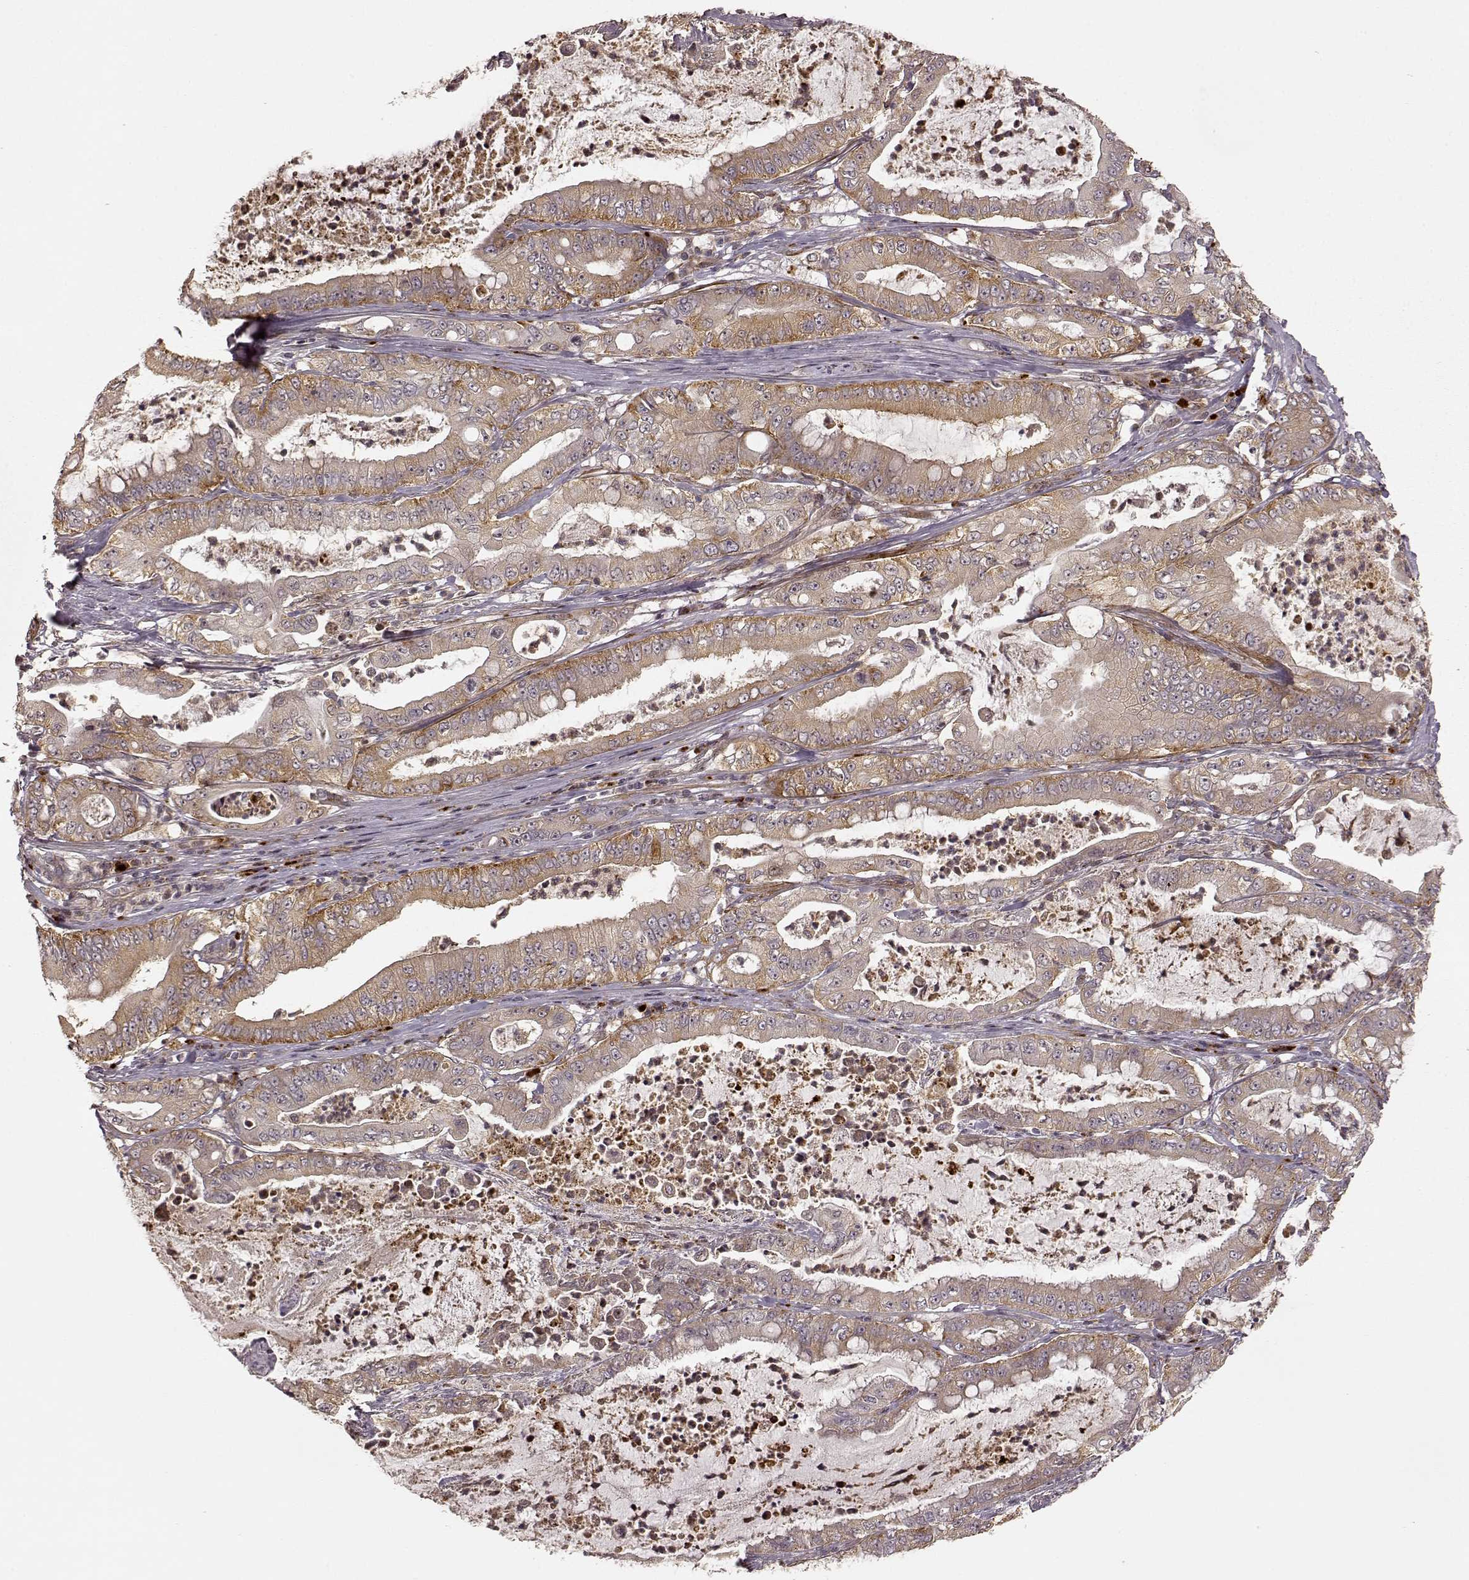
{"staining": {"intensity": "moderate", "quantity": ">75%", "location": "cytoplasmic/membranous"}, "tissue": "pancreatic cancer", "cell_type": "Tumor cells", "image_type": "cancer", "snomed": [{"axis": "morphology", "description": "Adenocarcinoma, NOS"}, {"axis": "topography", "description": "Pancreas"}], "caption": "Tumor cells display moderate cytoplasmic/membranous positivity in about >75% of cells in pancreatic cancer (adenocarcinoma). Nuclei are stained in blue.", "gene": "SLC12A9", "patient": {"sex": "male", "age": 71}}